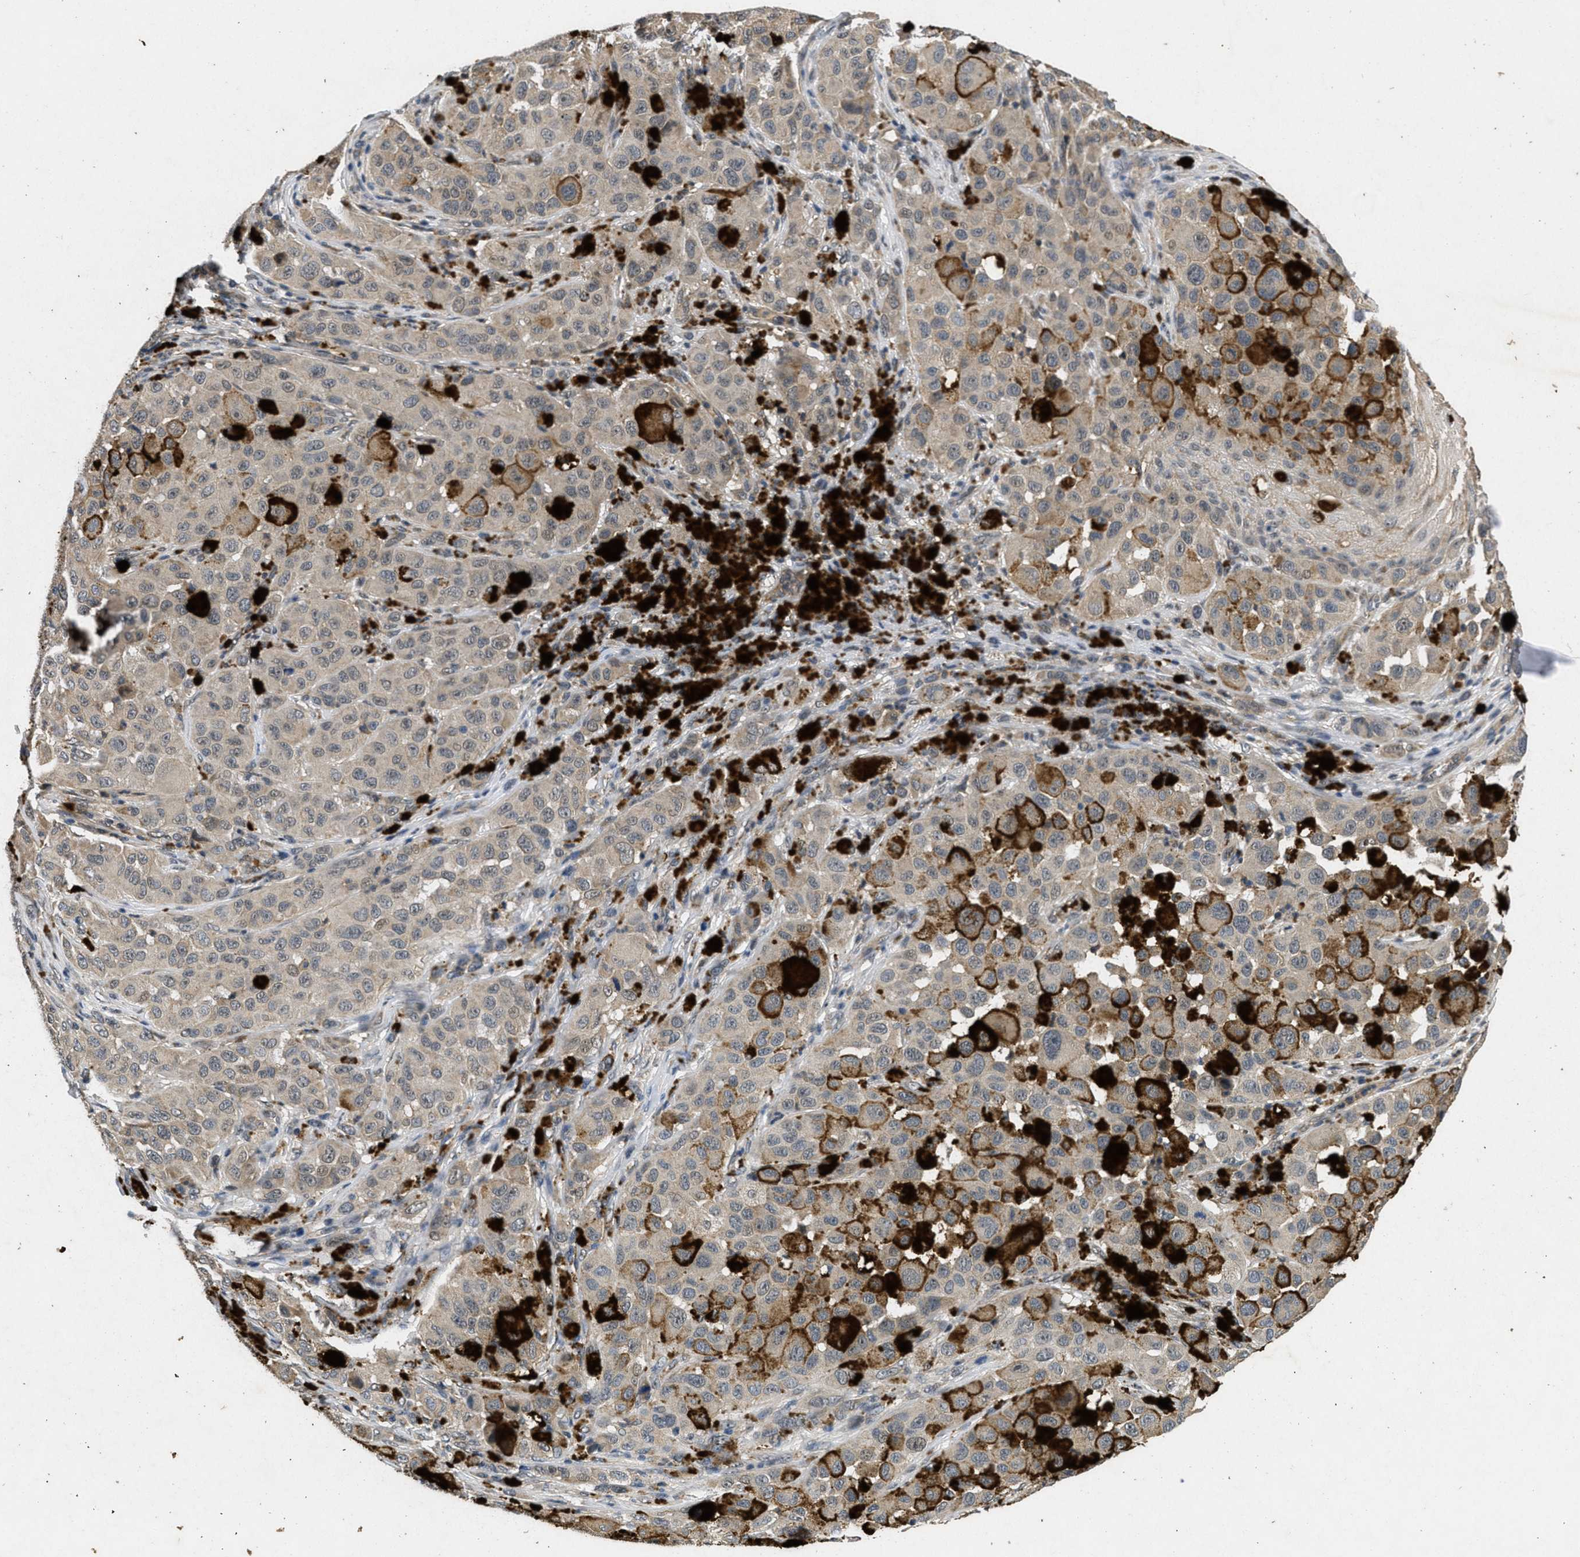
{"staining": {"intensity": "weak", "quantity": ">75%", "location": "cytoplasmic/membranous"}, "tissue": "melanoma", "cell_type": "Tumor cells", "image_type": "cancer", "snomed": [{"axis": "morphology", "description": "Malignant melanoma, NOS"}, {"axis": "topography", "description": "Skin"}], "caption": "Immunohistochemical staining of malignant melanoma shows low levels of weak cytoplasmic/membranous protein staining in approximately >75% of tumor cells.", "gene": "PAPOLG", "patient": {"sex": "male", "age": 96}}